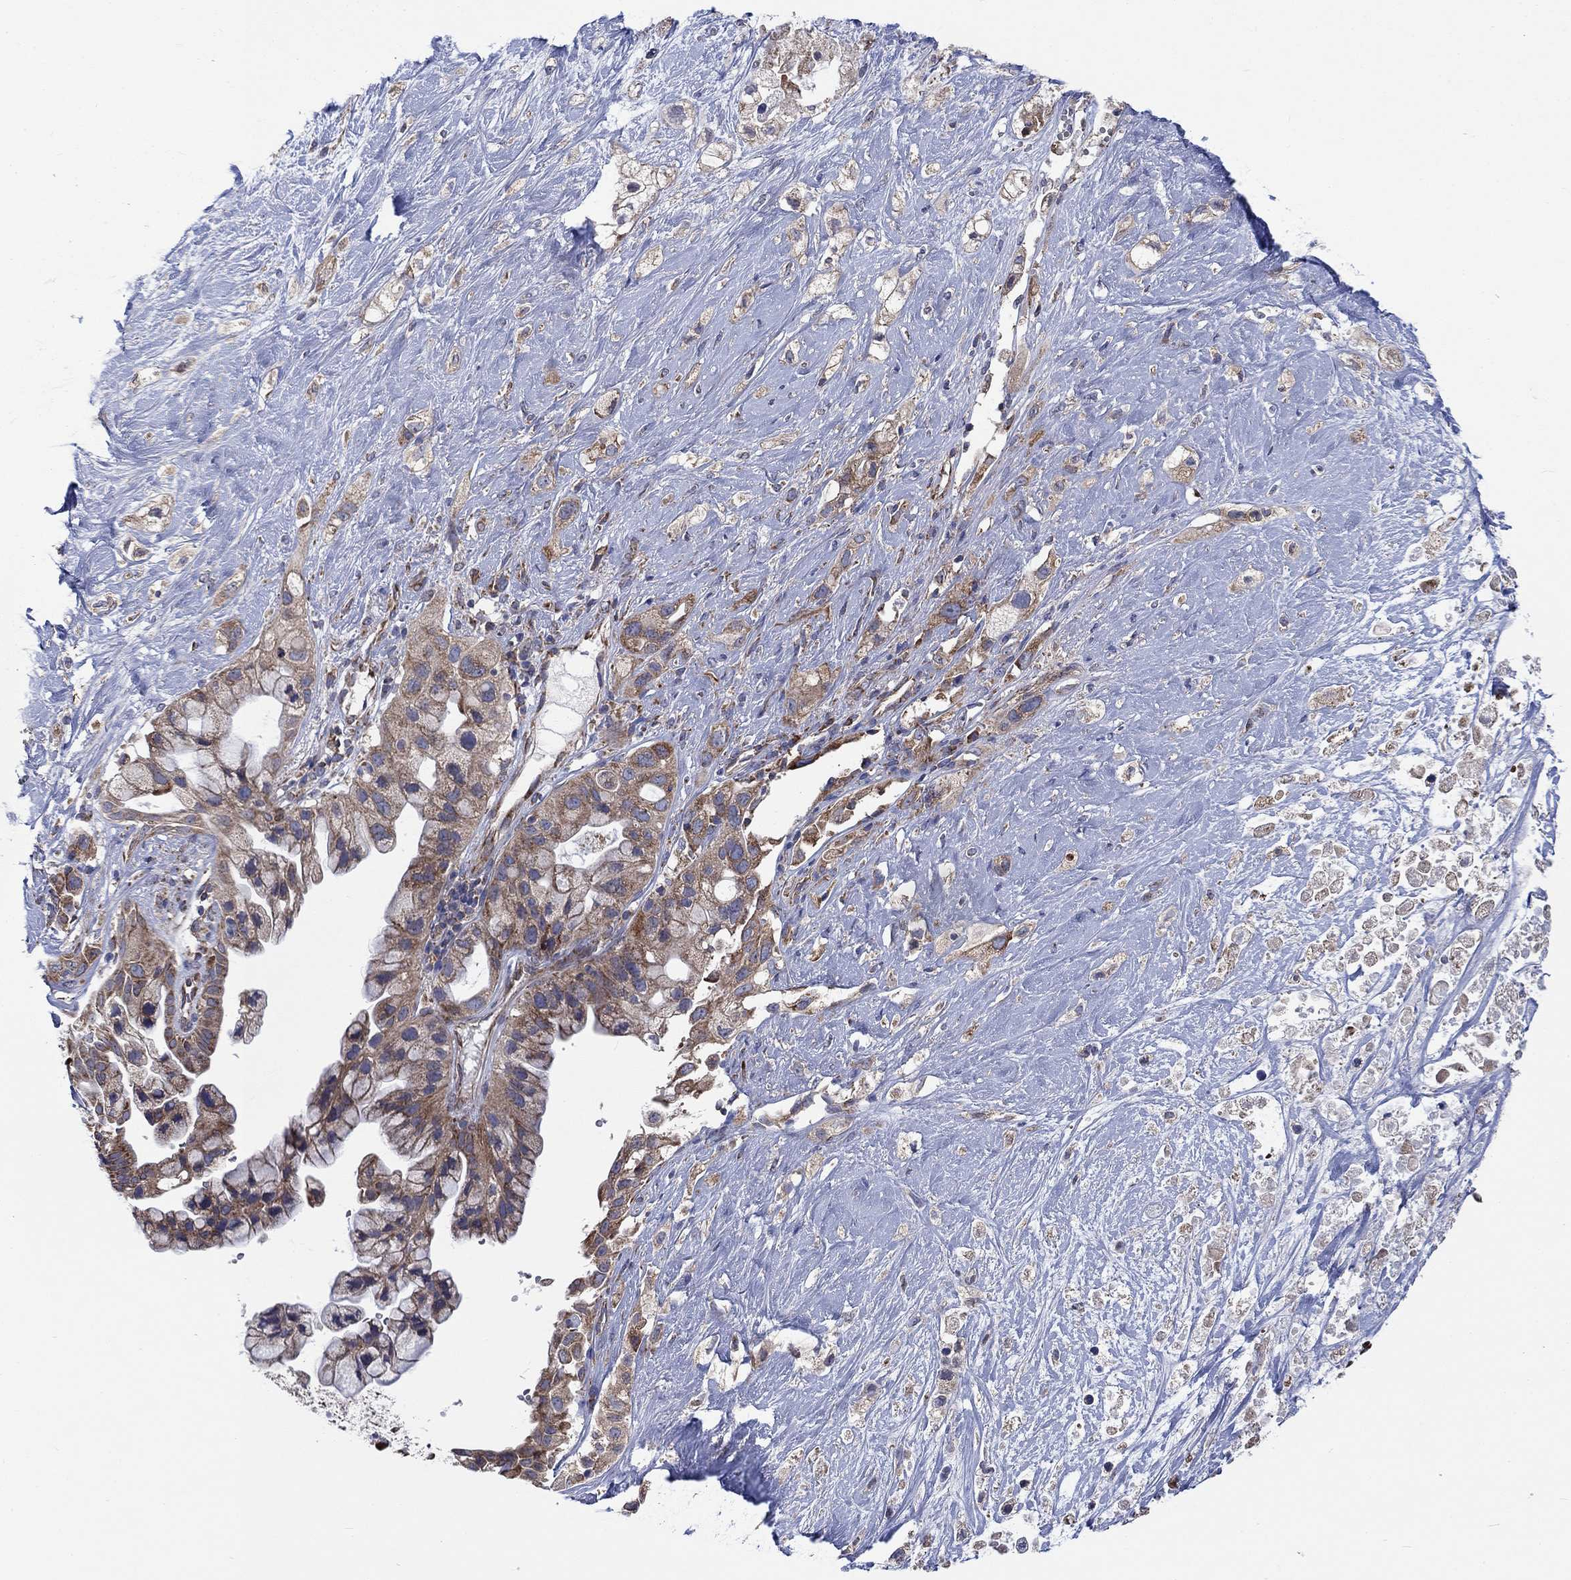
{"staining": {"intensity": "strong", "quantity": "25%-75%", "location": "cytoplasmic/membranous"}, "tissue": "pancreatic cancer", "cell_type": "Tumor cells", "image_type": "cancer", "snomed": [{"axis": "morphology", "description": "Adenocarcinoma, NOS"}, {"axis": "topography", "description": "Pancreas"}], "caption": "Pancreatic cancer (adenocarcinoma) stained for a protein (brown) reveals strong cytoplasmic/membranous positive staining in about 25%-75% of tumor cells.", "gene": "RPLP0", "patient": {"sex": "male", "age": 44}}